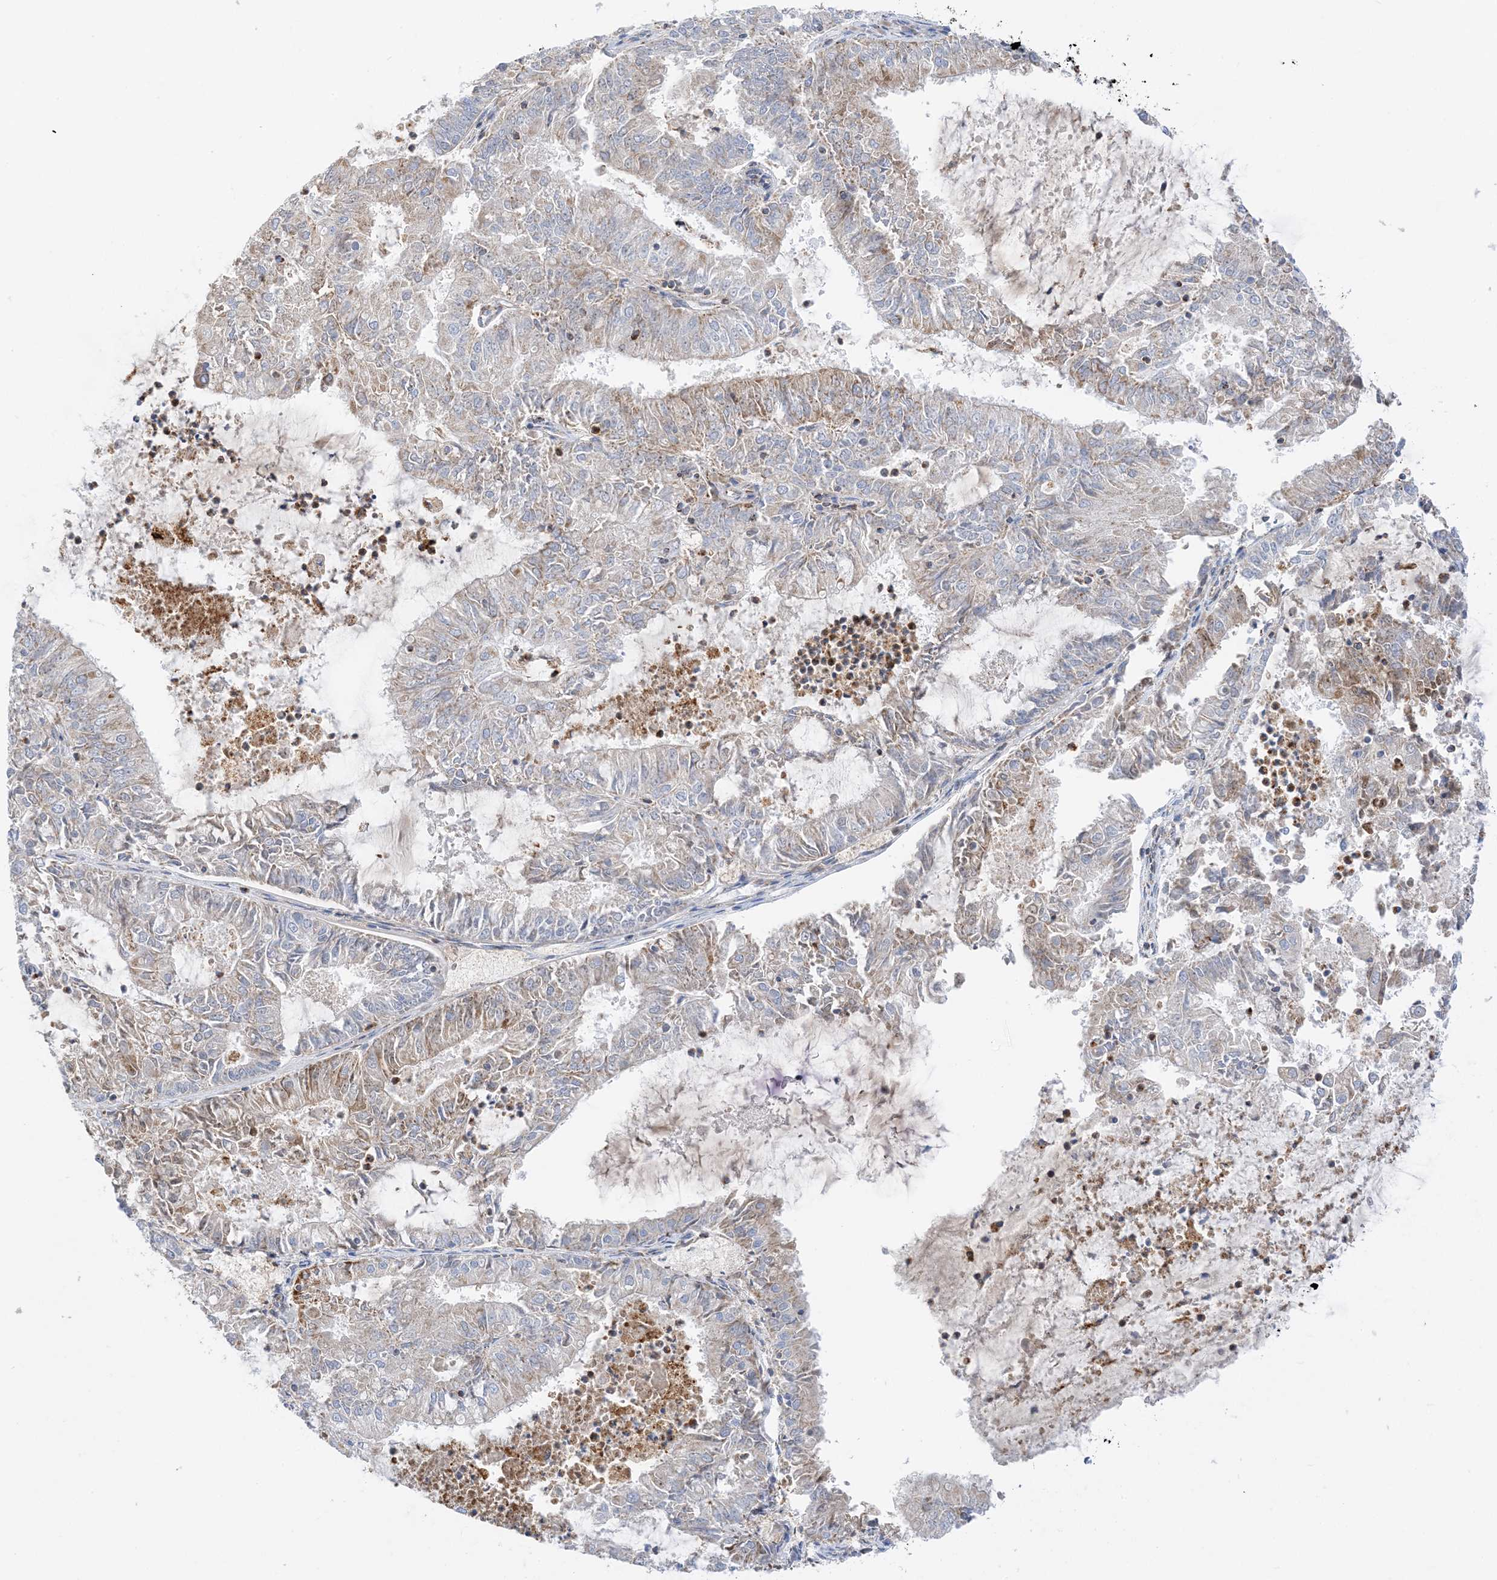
{"staining": {"intensity": "weak", "quantity": "<25%", "location": "cytoplasmic/membranous"}, "tissue": "endometrial cancer", "cell_type": "Tumor cells", "image_type": "cancer", "snomed": [{"axis": "morphology", "description": "Adenocarcinoma, NOS"}, {"axis": "topography", "description": "Endometrium"}], "caption": "Immunohistochemical staining of endometrial cancer (adenocarcinoma) exhibits no significant positivity in tumor cells.", "gene": "CAPN13", "patient": {"sex": "female", "age": 57}}